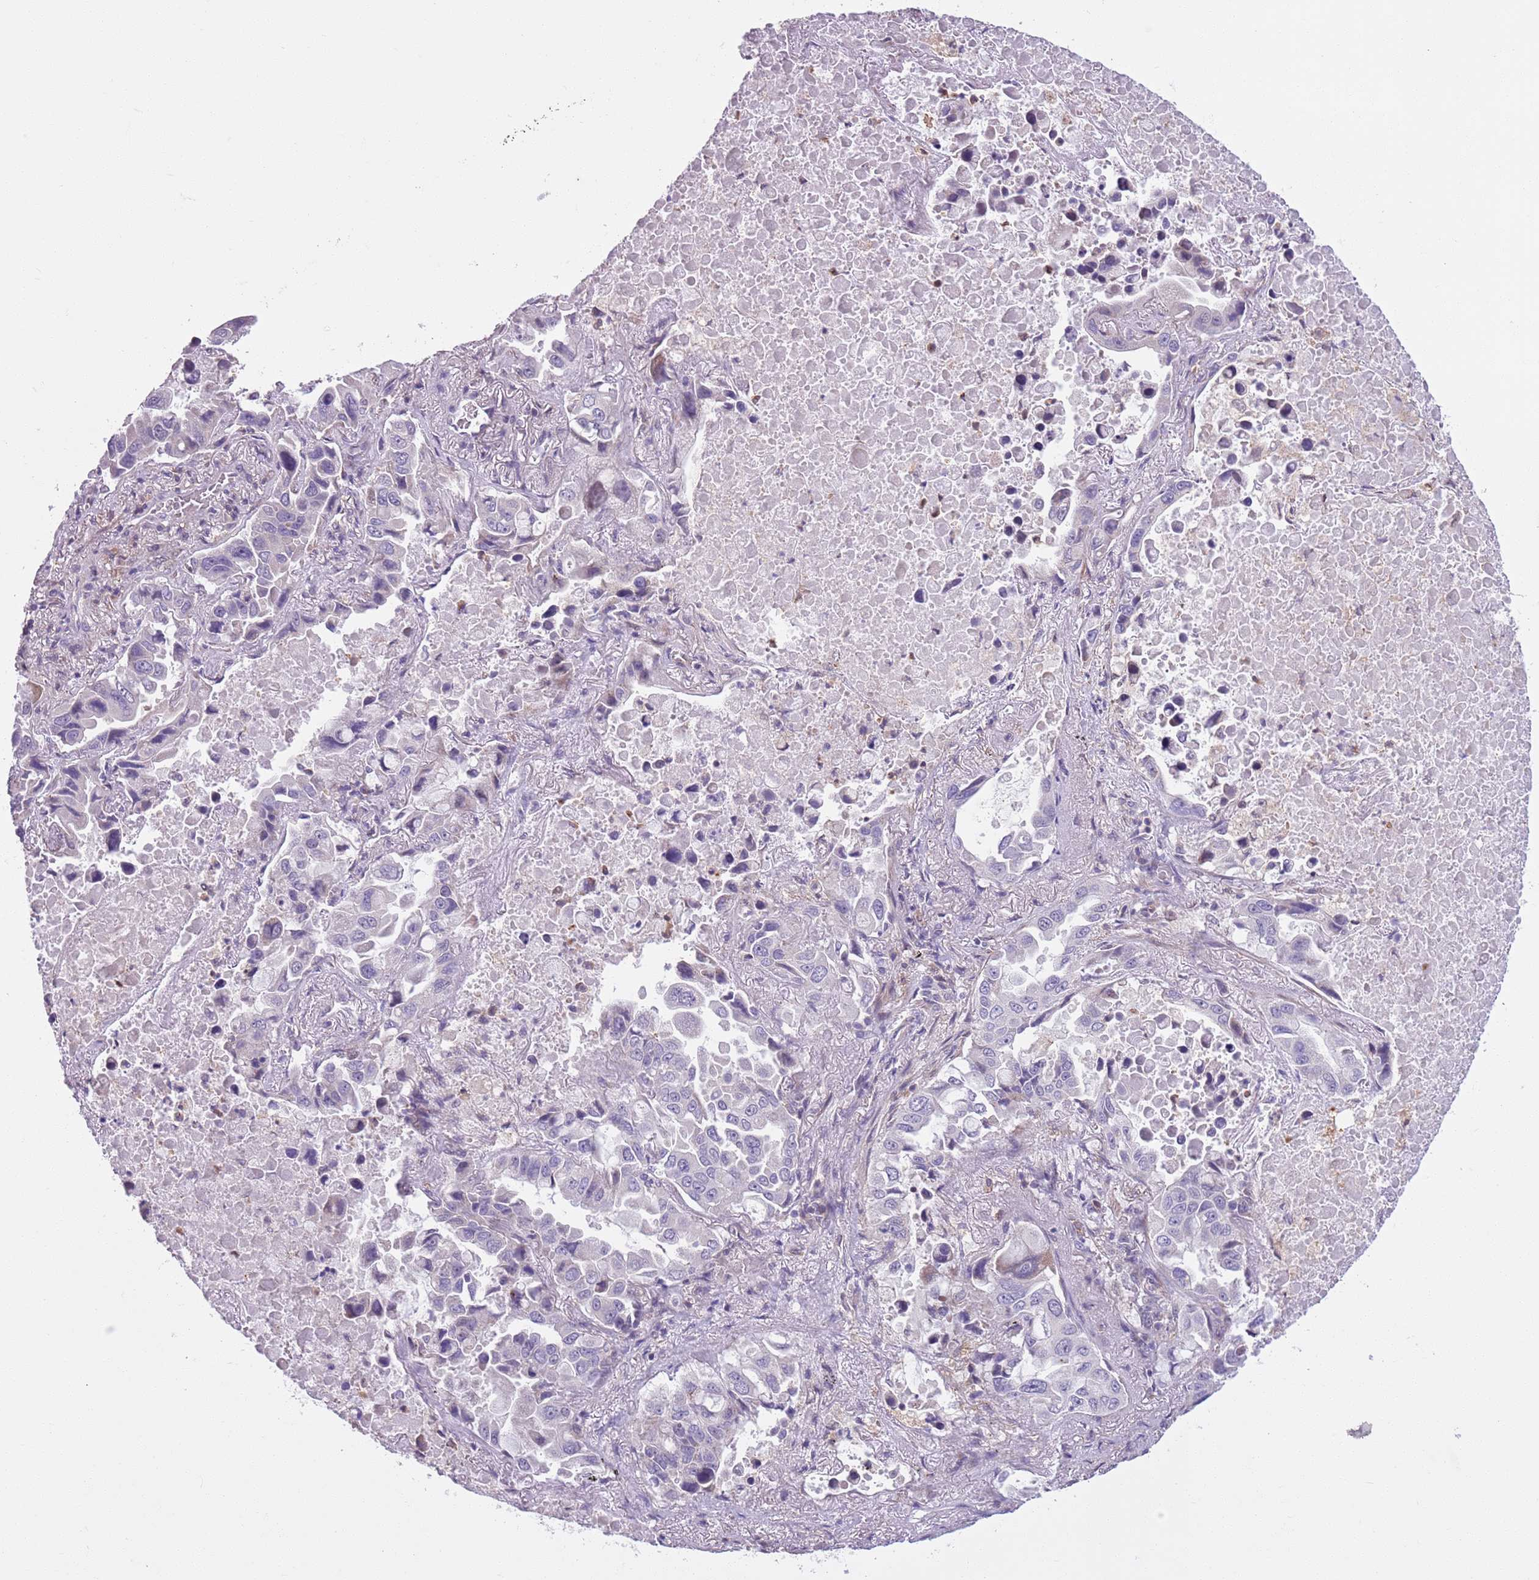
{"staining": {"intensity": "negative", "quantity": "none", "location": "none"}, "tissue": "lung cancer", "cell_type": "Tumor cells", "image_type": "cancer", "snomed": [{"axis": "morphology", "description": "Adenocarcinoma, NOS"}, {"axis": "topography", "description": "Lung"}], "caption": "Tumor cells are negative for protein expression in human lung cancer (adenocarcinoma). (Stains: DAB immunohistochemistry (IHC) with hematoxylin counter stain, Microscopy: brightfield microscopy at high magnification).", "gene": "JAML", "patient": {"sex": "male", "age": 64}}